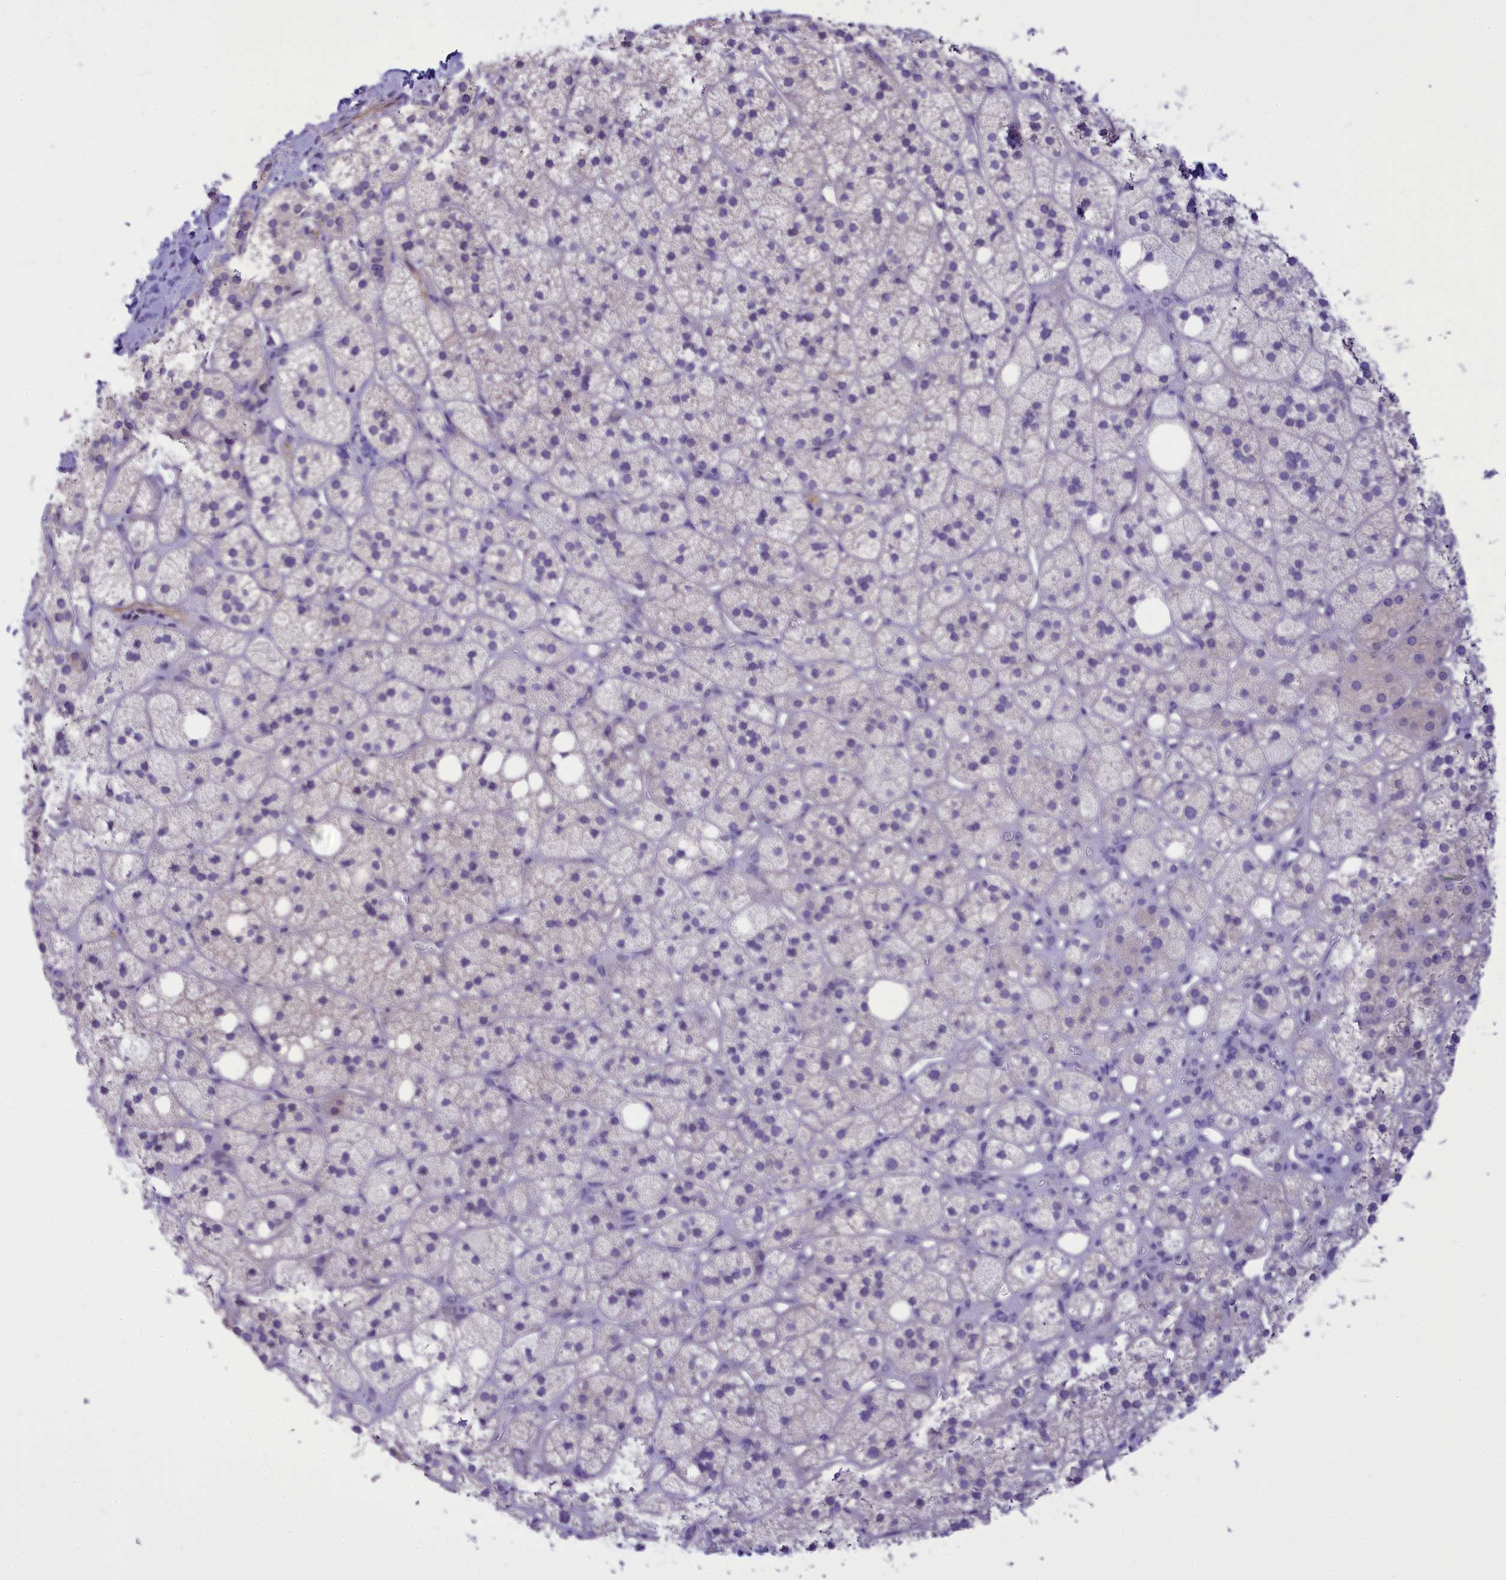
{"staining": {"intensity": "negative", "quantity": "none", "location": "none"}, "tissue": "adrenal gland", "cell_type": "Glandular cells", "image_type": "normal", "snomed": [{"axis": "morphology", "description": "Normal tissue, NOS"}, {"axis": "topography", "description": "Adrenal gland"}], "caption": "Protein analysis of unremarkable adrenal gland displays no significant staining in glandular cells. (DAB immunohistochemistry (IHC) visualized using brightfield microscopy, high magnification).", "gene": "DCAF16", "patient": {"sex": "male", "age": 61}}